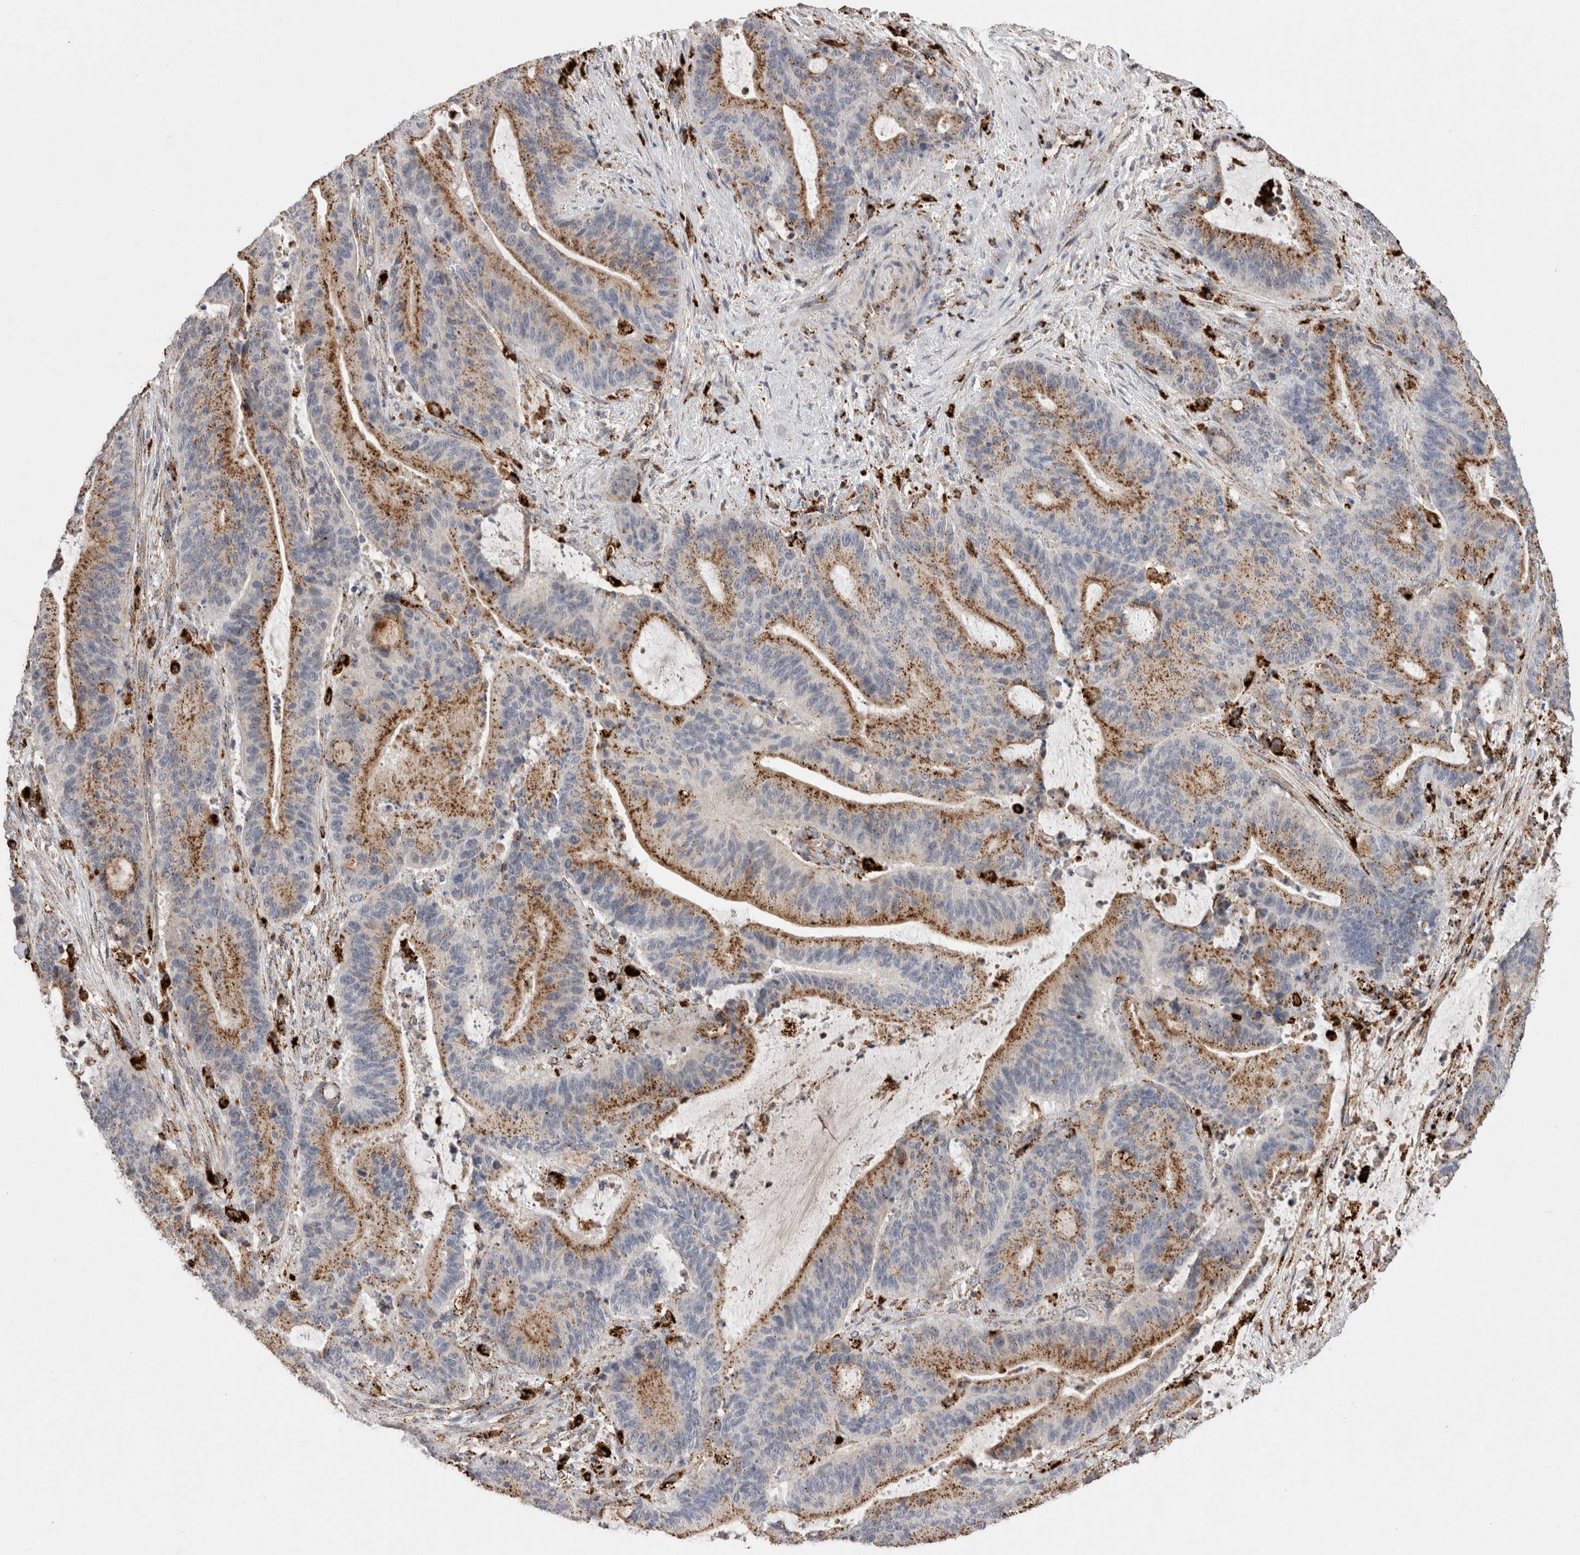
{"staining": {"intensity": "moderate", "quantity": ">75%", "location": "cytoplasmic/membranous"}, "tissue": "liver cancer", "cell_type": "Tumor cells", "image_type": "cancer", "snomed": [{"axis": "morphology", "description": "Normal tissue, NOS"}, {"axis": "morphology", "description": "Cholangiocarcinoma"}, {"axis": "topography", "description": "Liver"}, {"axis": "topography", "description": "Peripheral nerve tissue"}], "caption": "Immunohistochemical staining of cholangiocarcinoma (liver) reveals medium levels of moderate cytoplasmic/membranous protein staining in approximately >75% of tumor cells. The staining was performed using DAB, with brown indicating positive protein expression. Nuclei are stained blue with hematoxylin.", "gene": "CTSA", "patient": {"sex": "female", "age": 73}}